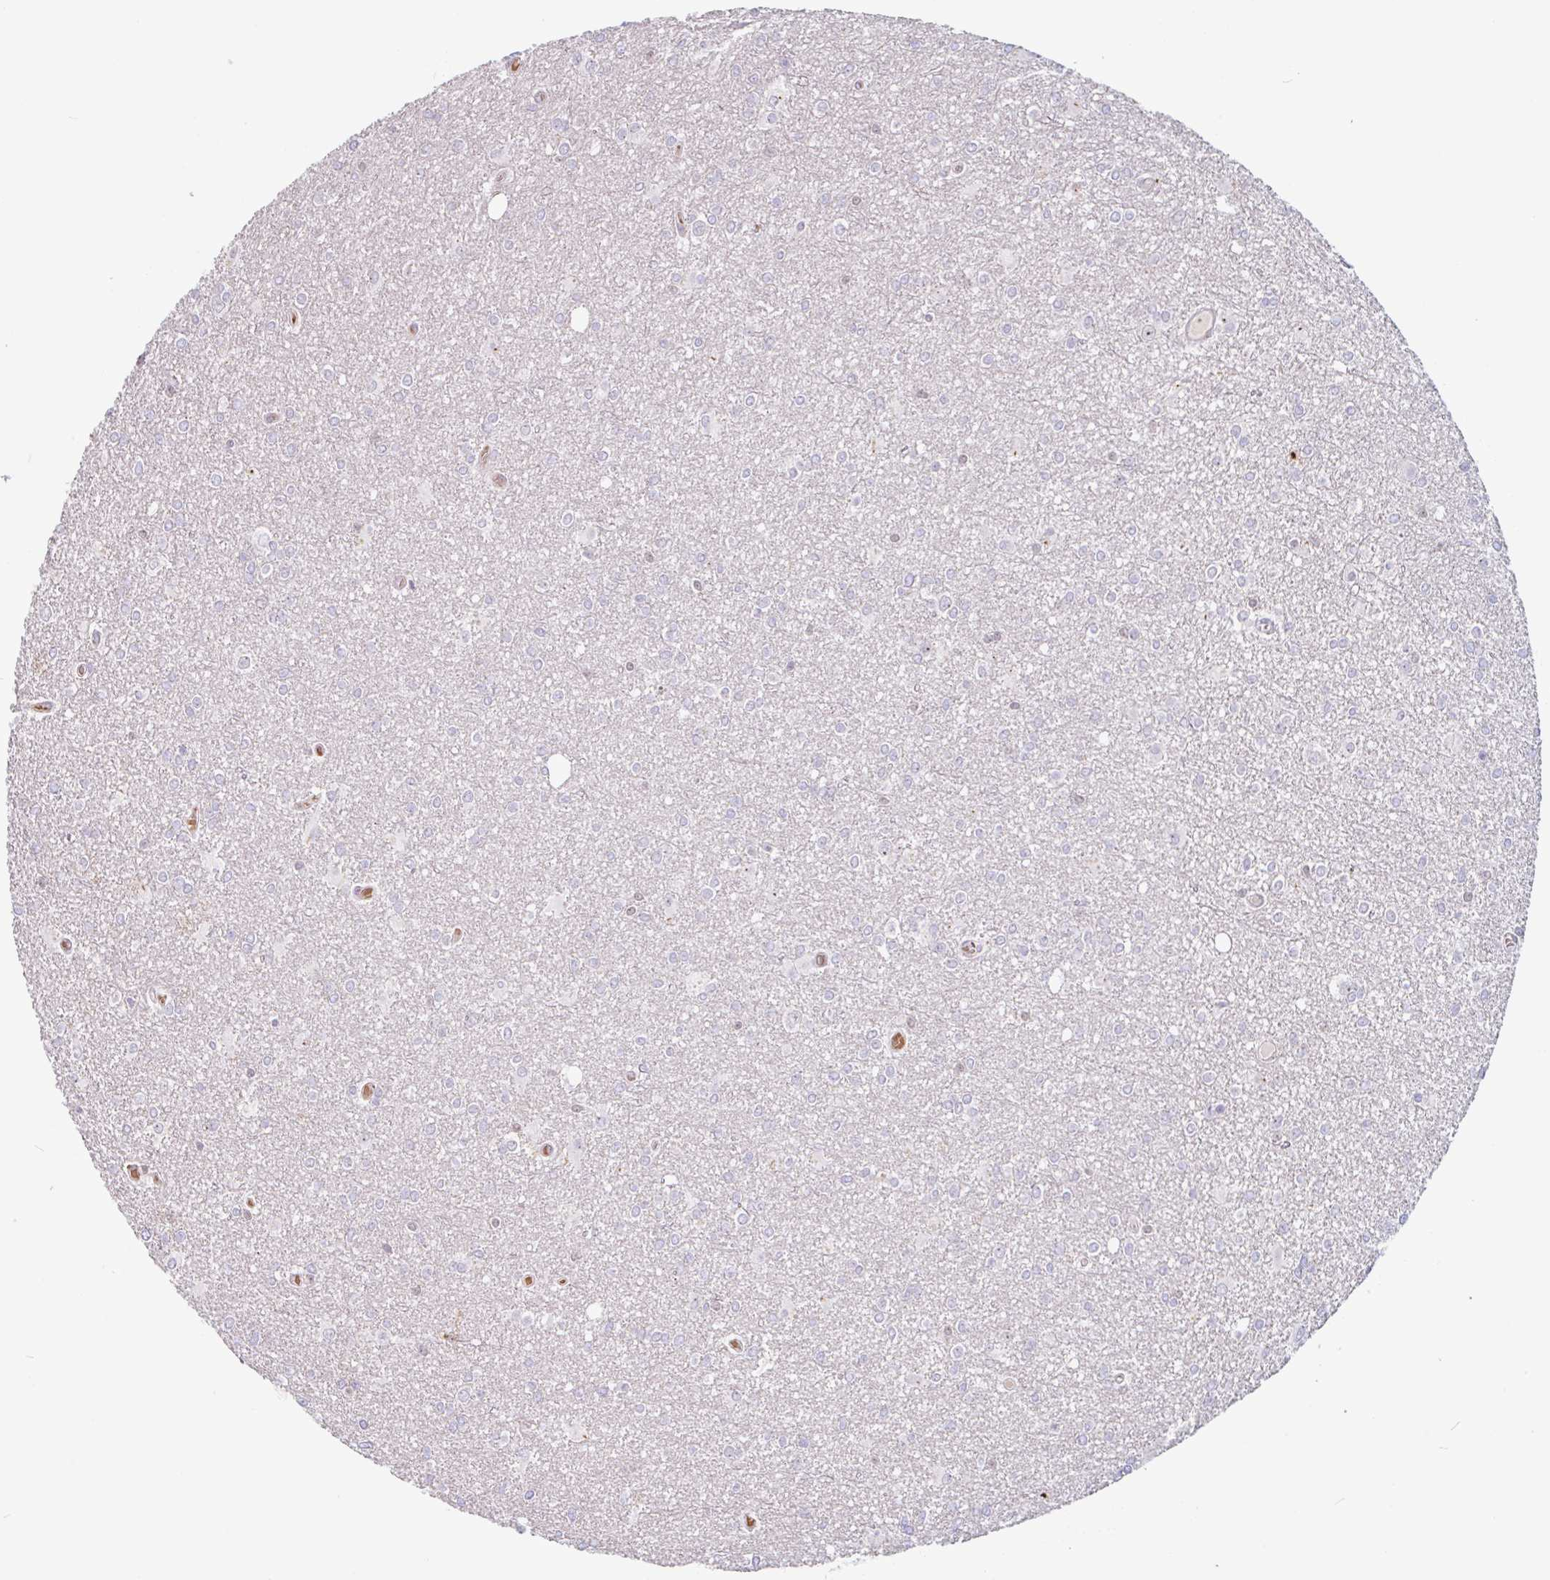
{"staining": {"intensity": "negative", "quantity": "none", "location": "none"}, "tissue": "glioma", "cell_type": "Tumor cells", "image_type": "cancer", "snomed": [{"axis": "morphology", "description": "Glioma, malignant, High grade"}, {"axis": "topography", "description": "Brain"}], "caption": "This is an IHC image of malignant glioma (high-grade). There is no staining in tumor cells.", "gene": "TMEM119", "patient": {"sex": "male", "age": 48}}